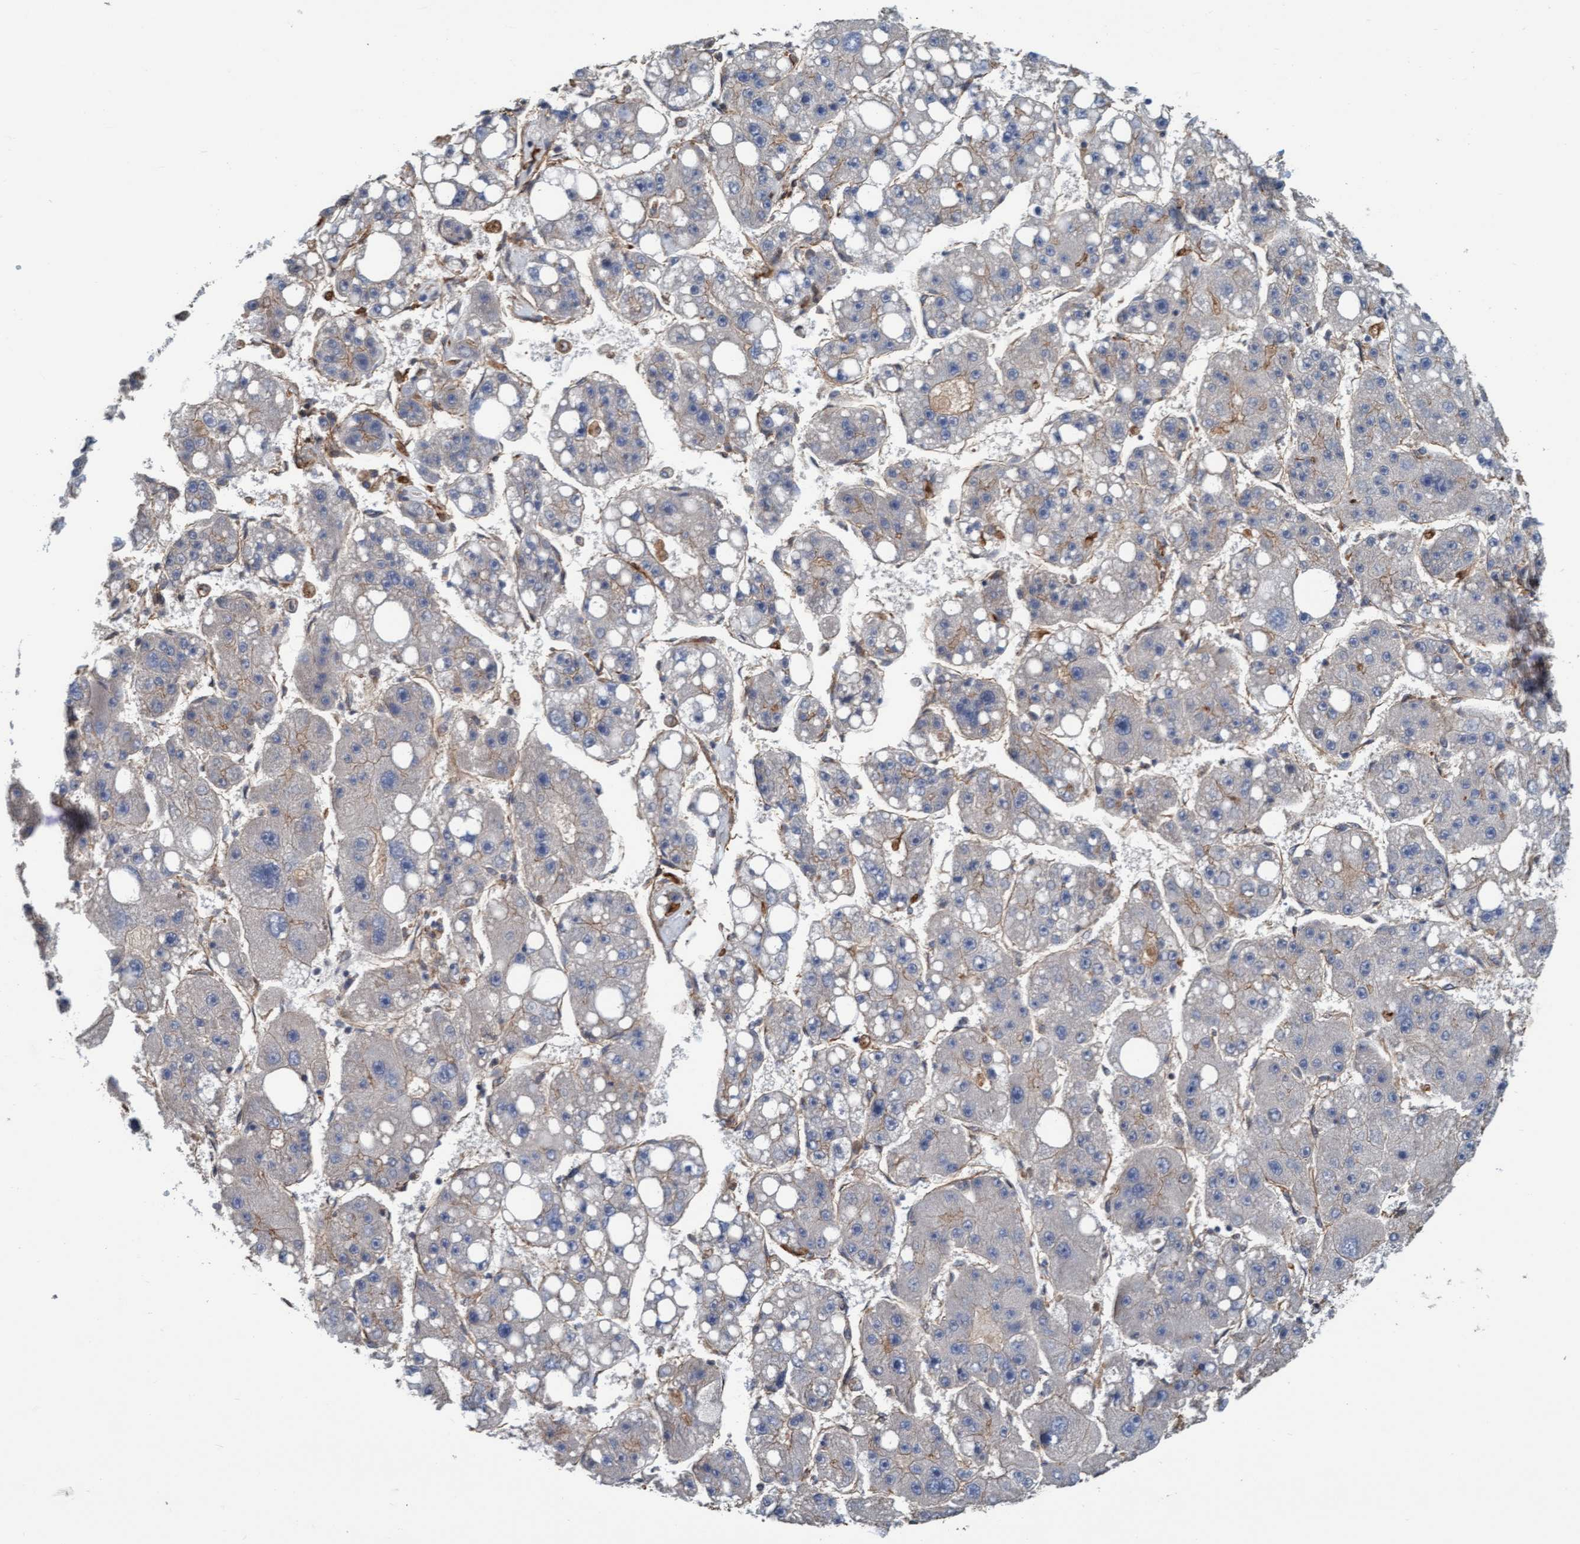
{"staining": {"intensity": "negative", "quantity": "none", "location": "none"}, "tissue": "liver cancer", "cell_type": "Tumor cells", "image_type": "cancer", "snomed": [{"axis": "morphology", "description": "Carcinoma, Hepatocellular, NOS"}, {"axis": "topography", "description": "Liver"}], "caption": "Image shows no significant protein positivity in tumor cells of hepatocellular carcinoma (liver). The staining is performed using DAB brown chromogen with nuclei counter-stained in using hematoxylin.", "gene": "STXBP4", "patient": {"sex": "female", "age": 61}}